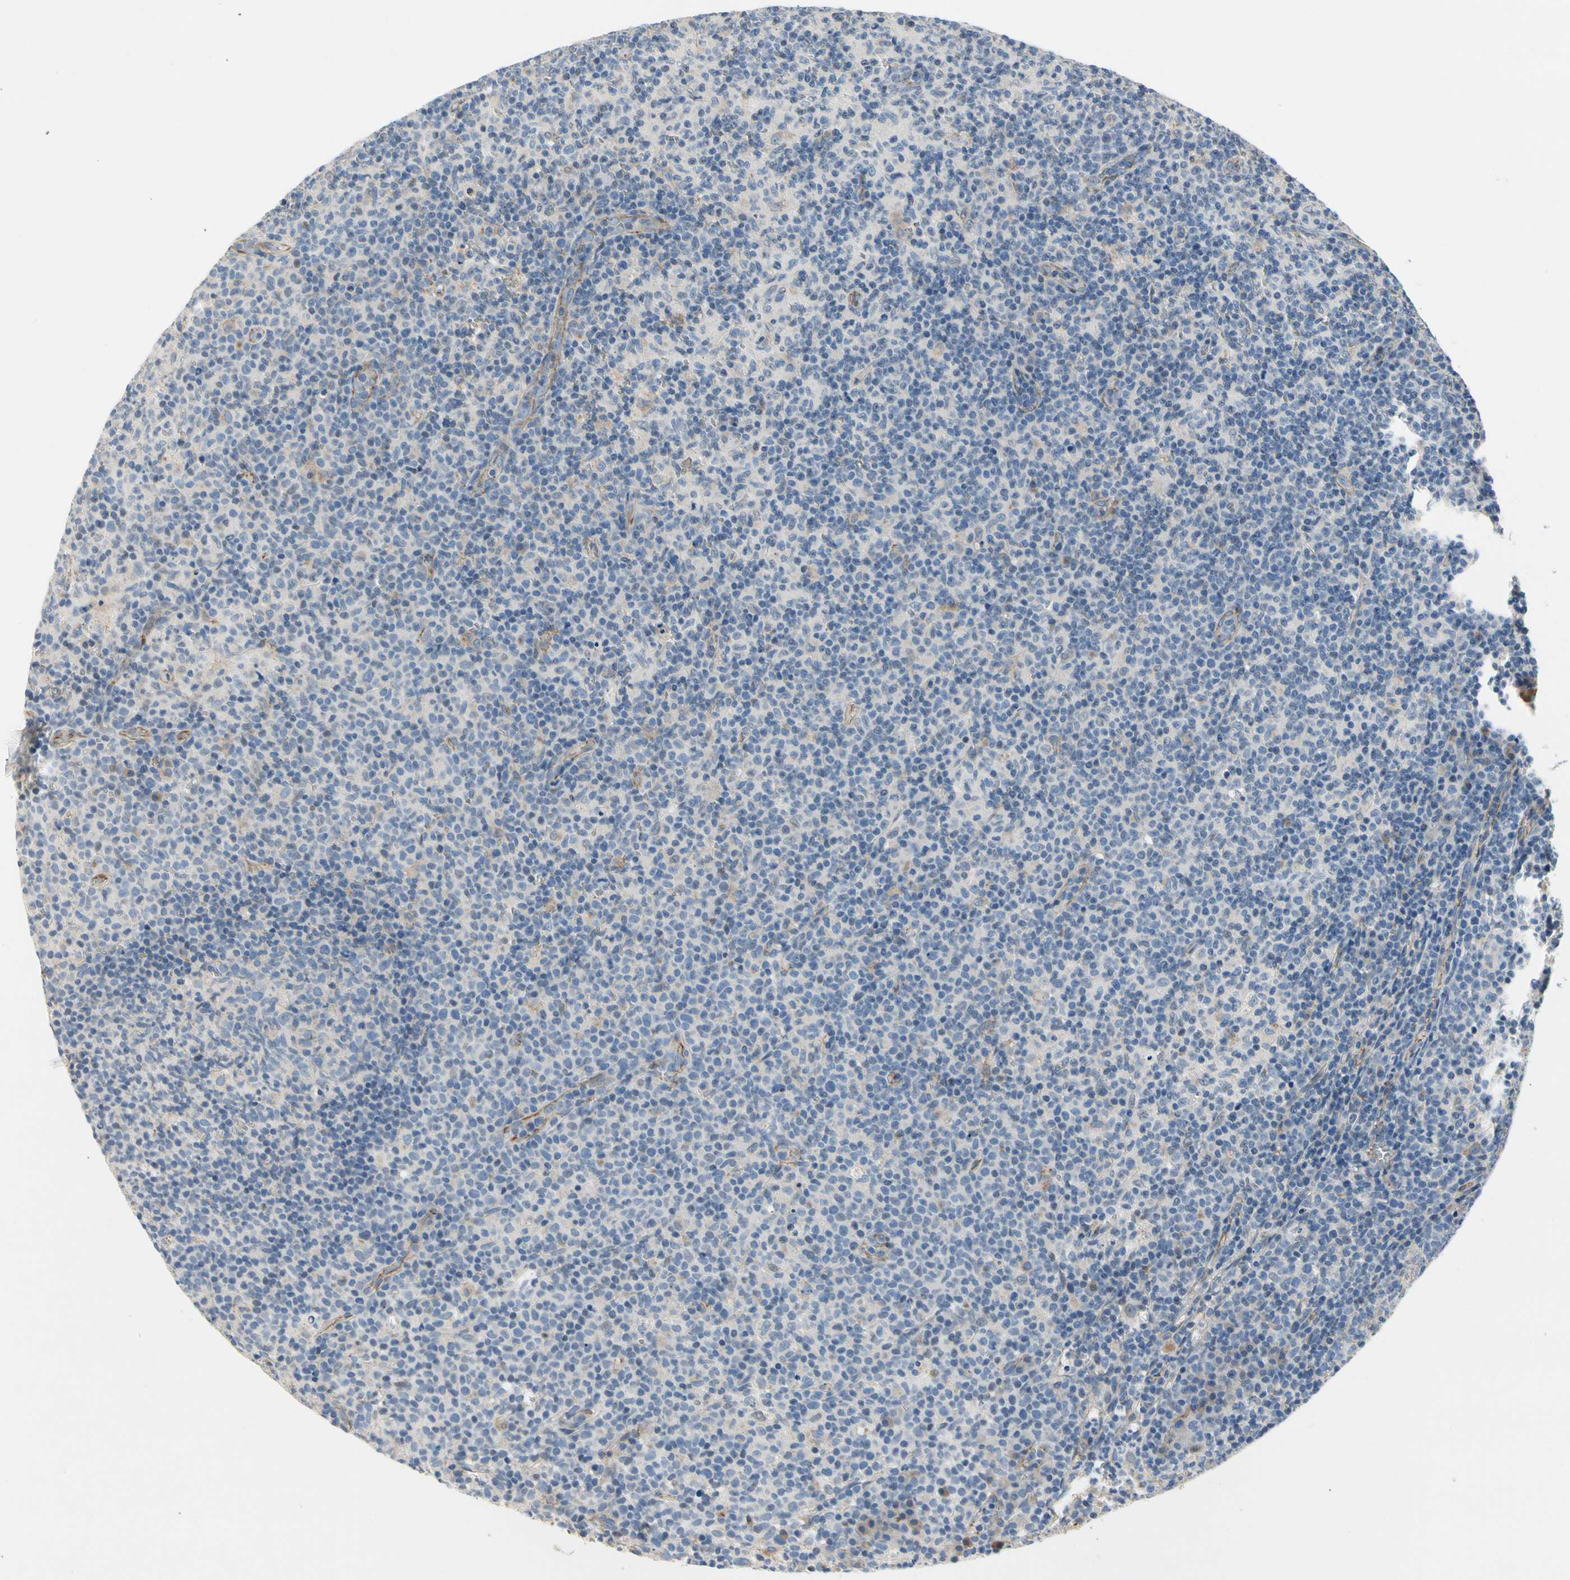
{"staining": {"intensity": "negative", "quantity": "none", "location": "none"}, "tissue": "lymph node", "cell_type": "Germinal center cells", "image_type": "normal", "snomed": [{"axis": "morphology", "description": "Normal tissue, NOS"}, {"axis": "morphology", "description": "Inflammation, NOS"}, {"axis": "topography", "description": "Lymph node"}], "caption": "DAB immunohistochemical staining of benign lymph node displays no significant staining in germinal center cells.", "gene": "LGR6", "patient": {"sex": "male", "age": 55}}